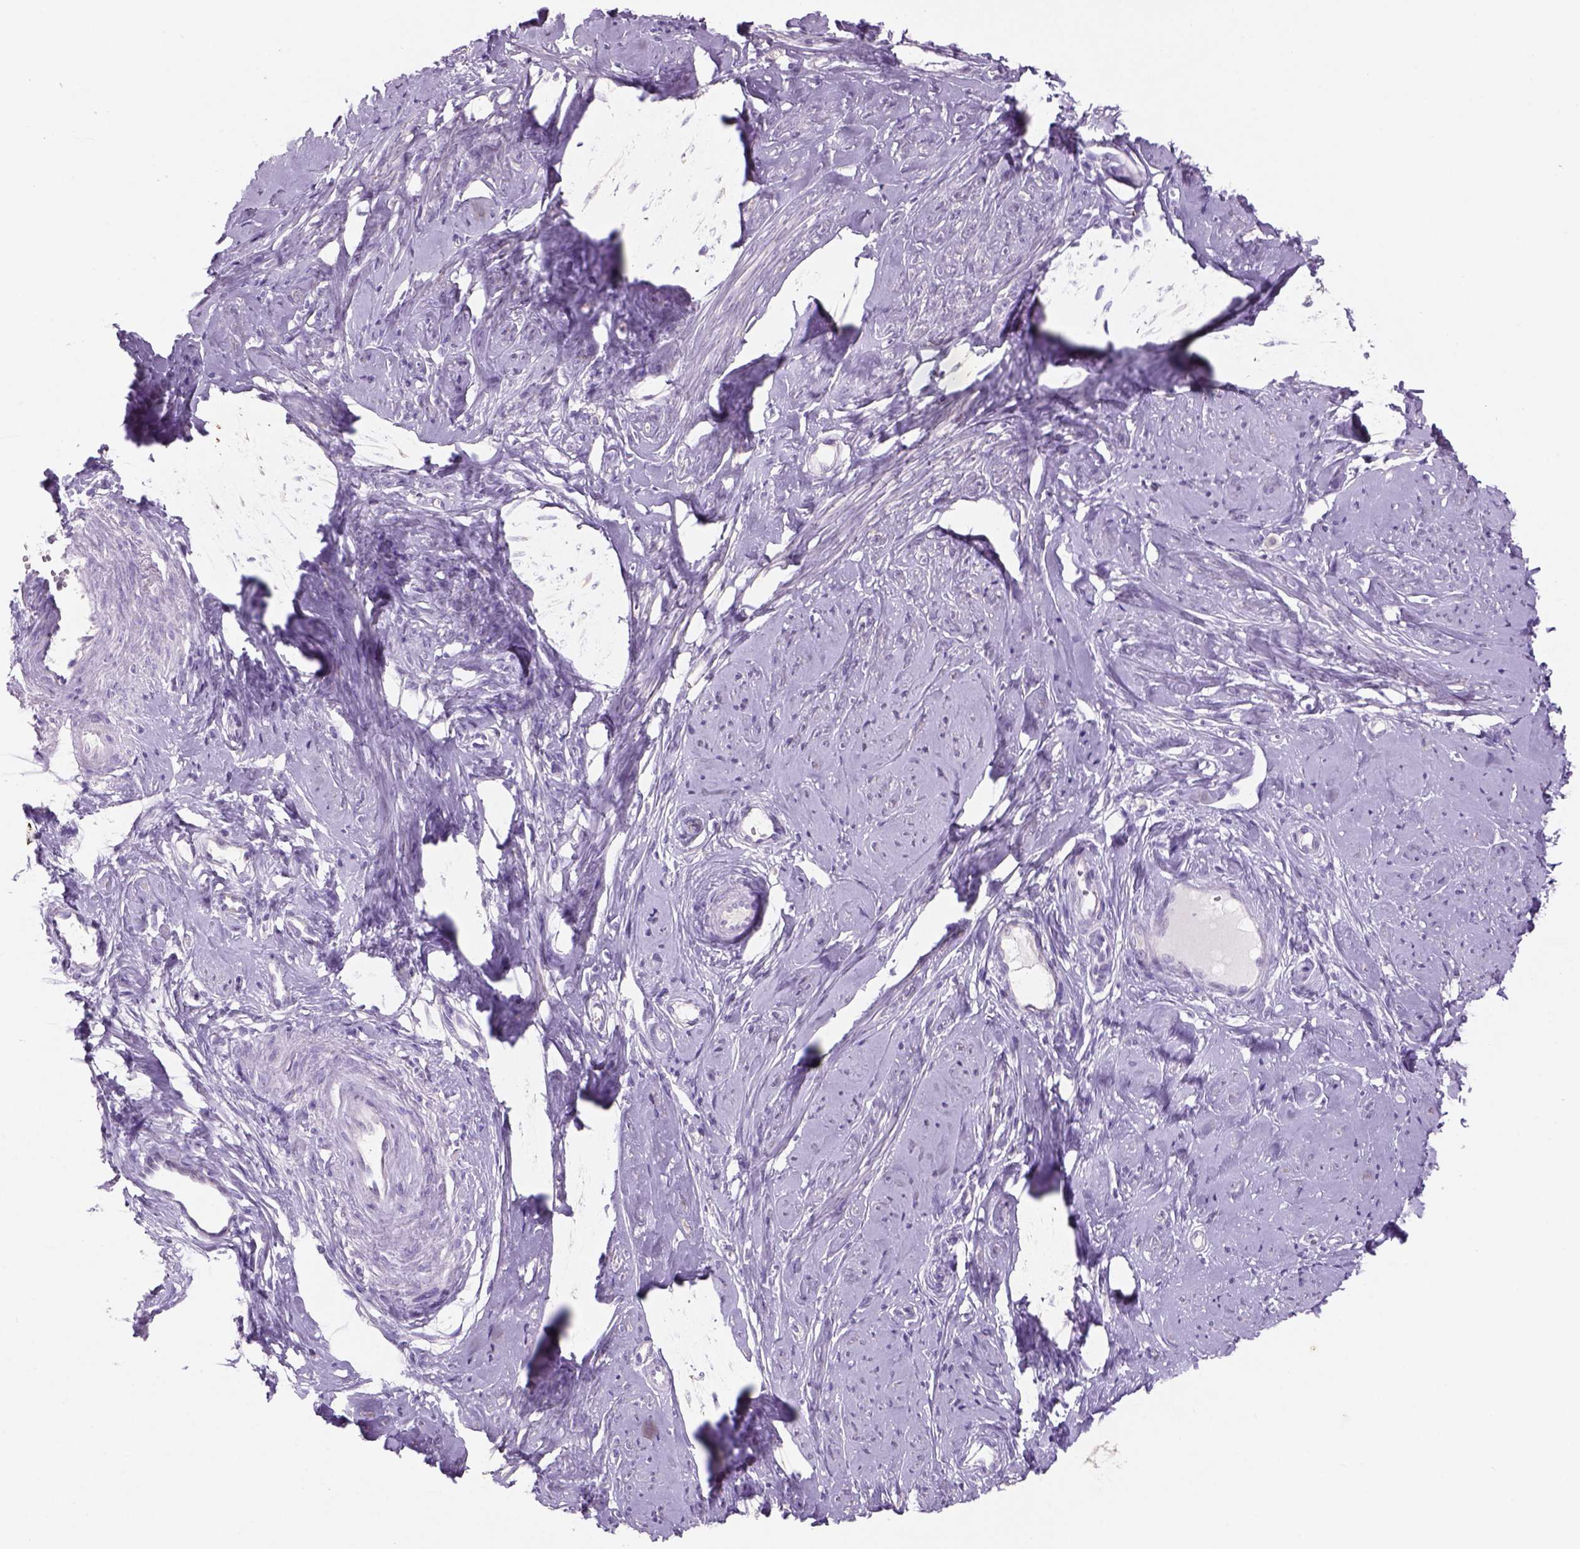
{"staining": {"intensity": "negative", "quantity": "none", "location": "none"}, "tissue": "smooth muscle", "cell_type": "Smooth muscle cells", "image_type": "normal", "snomed": [{"axis": "morphology", "description": "Normal tissue, NOS"}, {"axis": "topography", "description": "Smooth muscle"}], "caption": "This is an immunohistochemistry (IHC) histopathology image of unremarkable smooth muscle. There is no expression in smooth muscle cells.", "gene": "ADGRV1", "patient": {"sex": "female", "age": 48}}